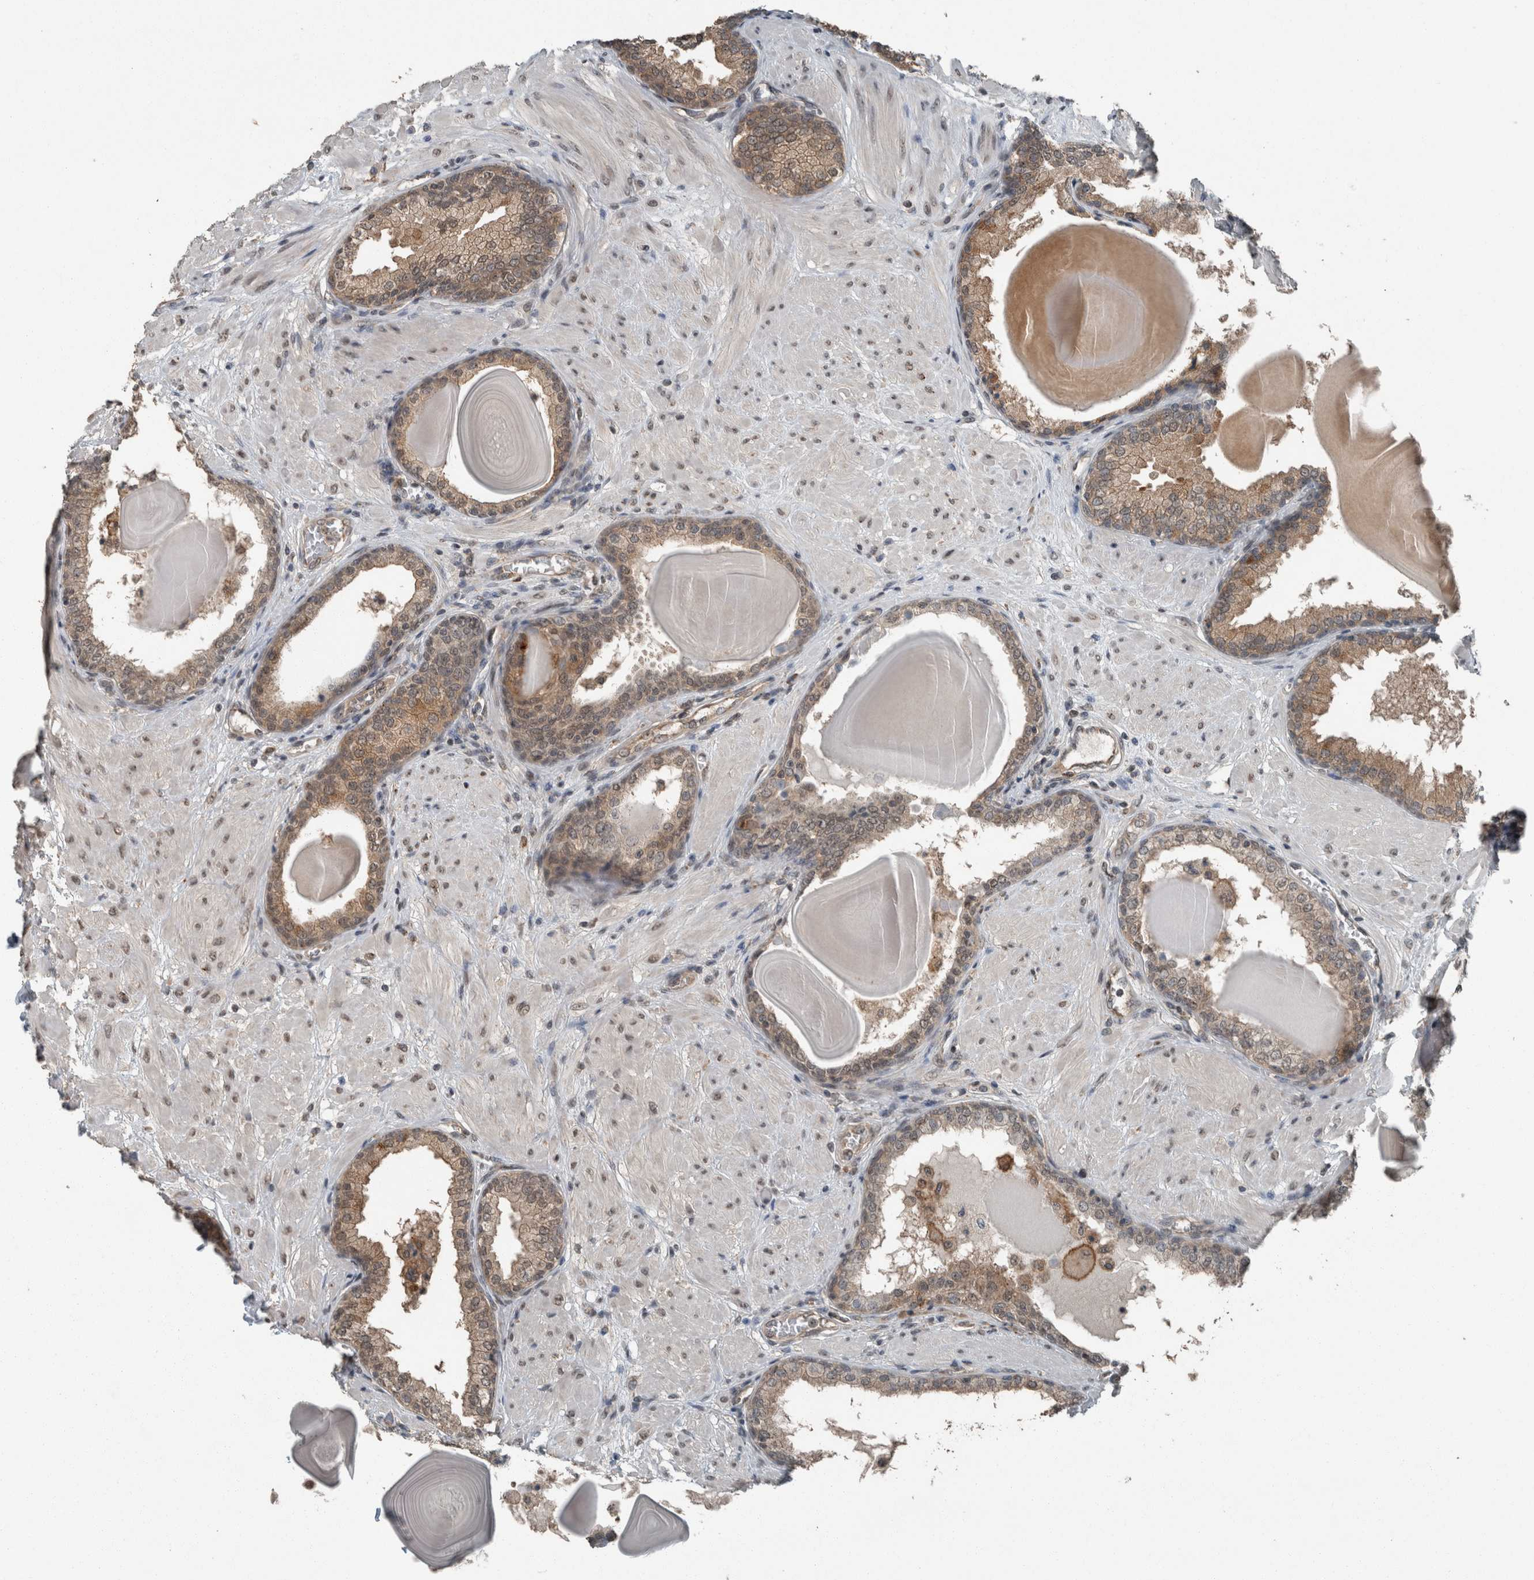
{"staining": {"intensity": "moderate", "quantity": ">75%", "location": "cytoplasmic/membranous,nuclear"}, "tissue": "prostate", "cell_type": "Glandular cells", "image_type": "normal", "snomed": [{"axis": "morphology", "description": "Normal tissue, NOS"}, {"axis": "topography", "description": "Prostate"}], "caption": "IHC histopathology image of normal prostate: human prostate stained using immunohistochemistry reveals medium levels of moderate protein expression localized specifically in the cytoplasmic/membranous,nuclear of glandular cells, appearing as a cytoplasmic/membranous,nuclear brown color.", "gene": "MYO1E", "patient": {"sex": "male", "age": 51}}